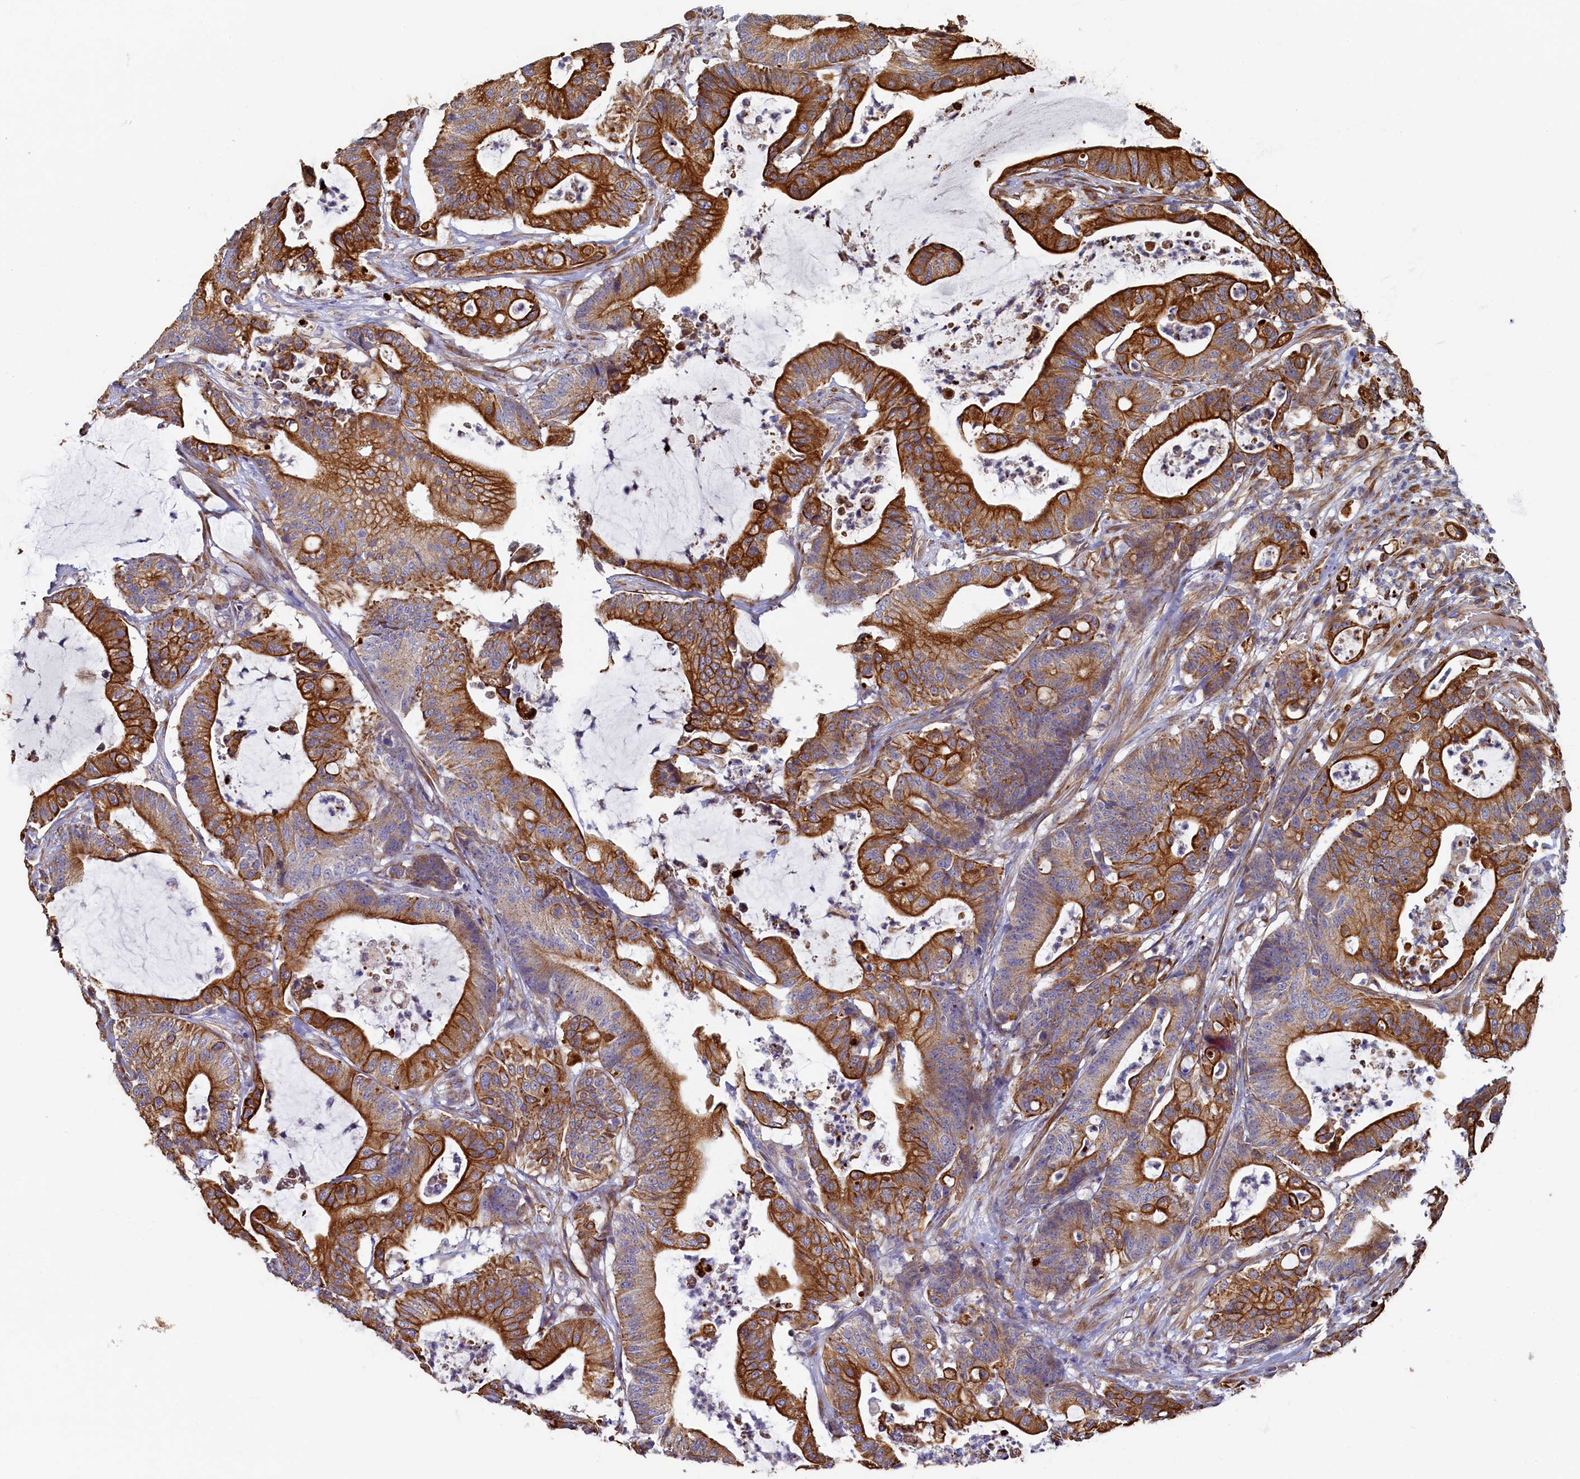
{"staining": {"intensity": "strong", "quantity": "25%-75%", "location": "cytoplasmic/membranous"}, "tissue": "colorectal cancer", "cell_type": "Tumor cells", "image_type": "cancer", "snomed": [{"axis": "morphology", "description": "Adenocarcinoma, NOS"}, {"axis": "topography", "description": "Colon"}], "caption": "Colorectal adenocarcinoma tissue displays strong cytoplasmic/membranous expression in approximately 25%-75% of tumor cells", "gene": "LRRC57", "patient": {"sex": "female", "age": 84}}